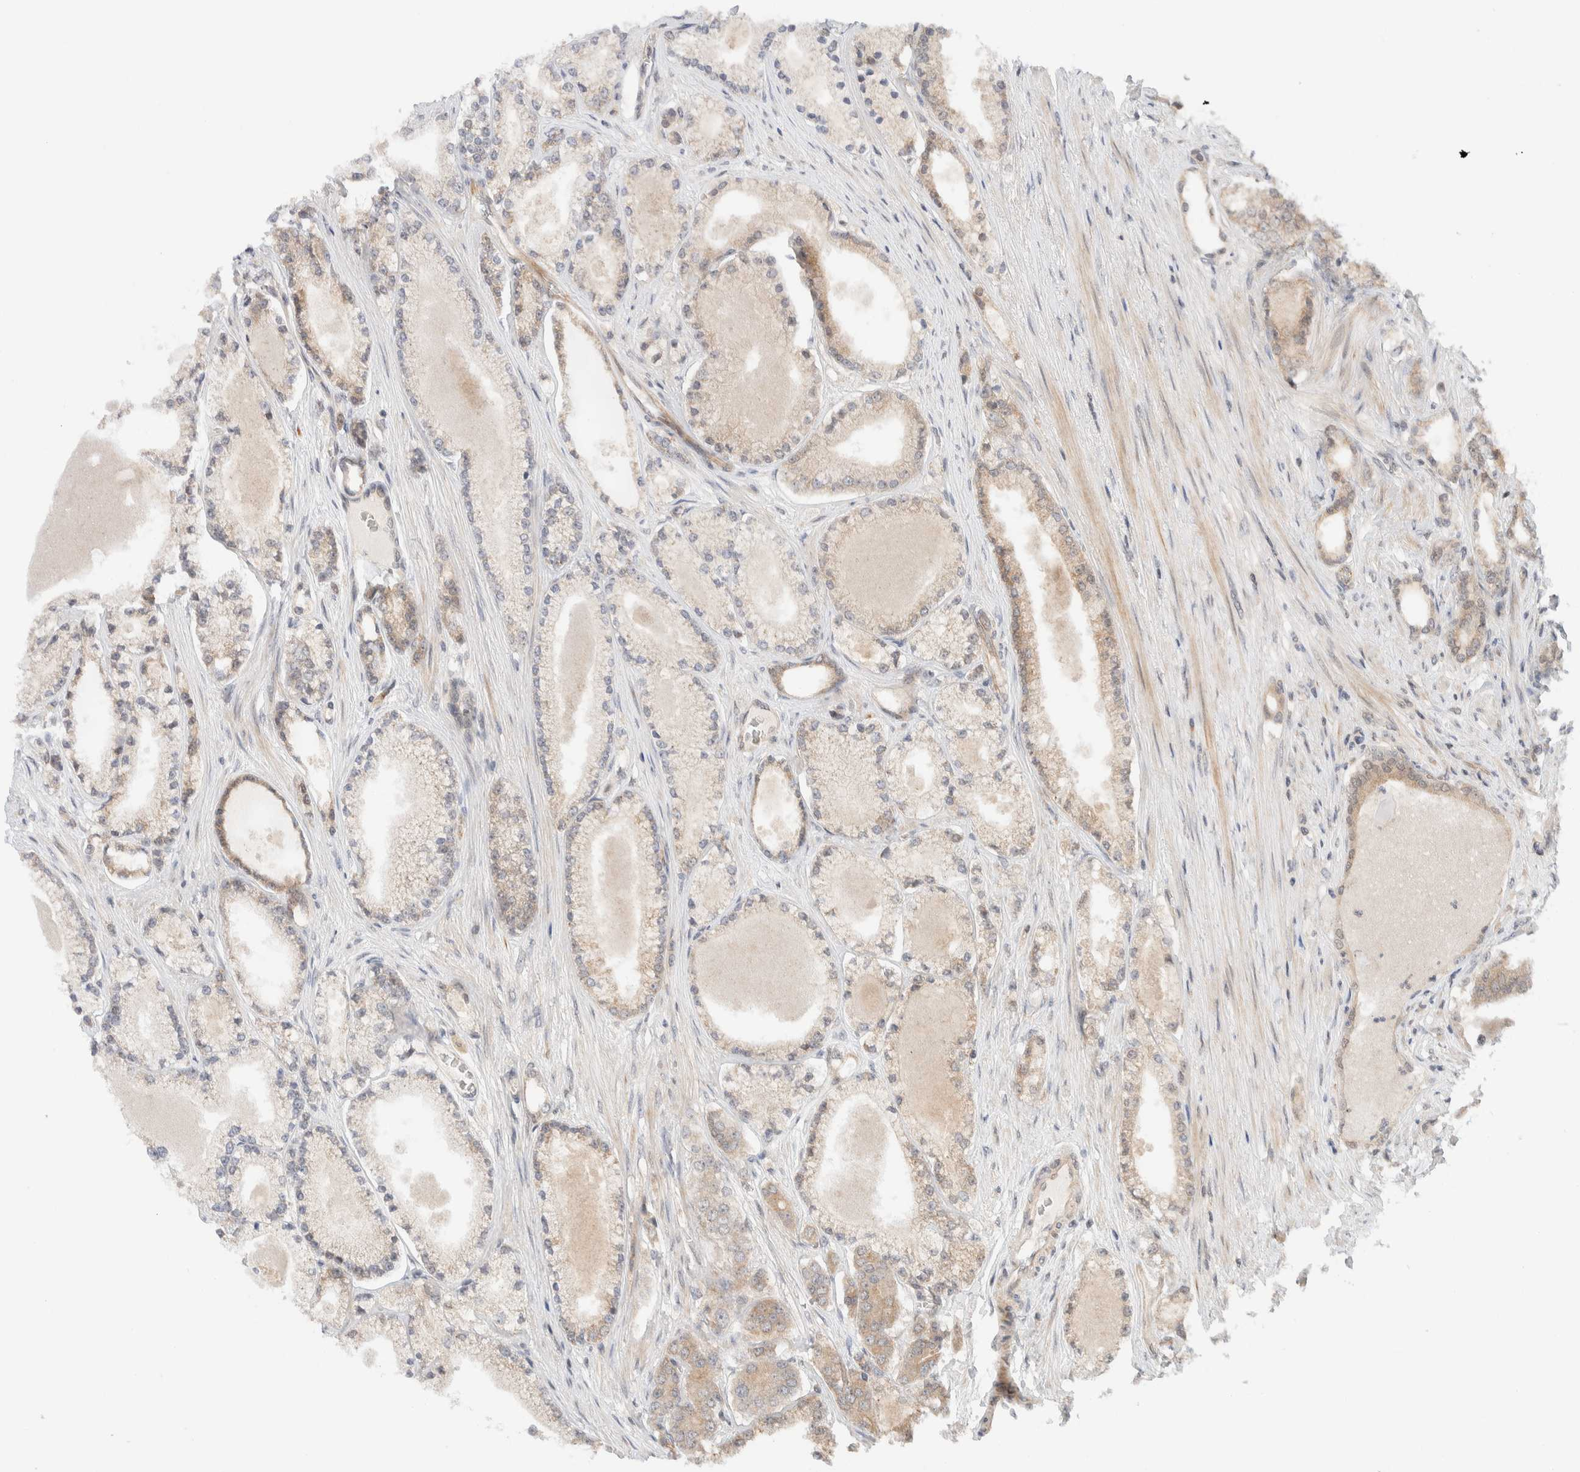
{"staining": {"intensity": "moderate", "quantity": "25%-75%", "location": "cytoplasmic/membranous"}, "tissue": "prostate cancer", "cell_type": "Tumor cells", "image_type": "cancer", "snomed": [{"axis": "morphology", "description": "Adenocarcinoma, High grade"}, {"axis": "topography", "description": "Prostate"}], "caption": "There is medium levels of moderate cytoplasmic/membranous positivity in tumor cells of prostate cancer (high-grade adenocarcinoma), as demonstrated by immunohistochemical staining (brown color).", "gene": "C8orf76", "patient": {"sex": "male", "age": 71}}